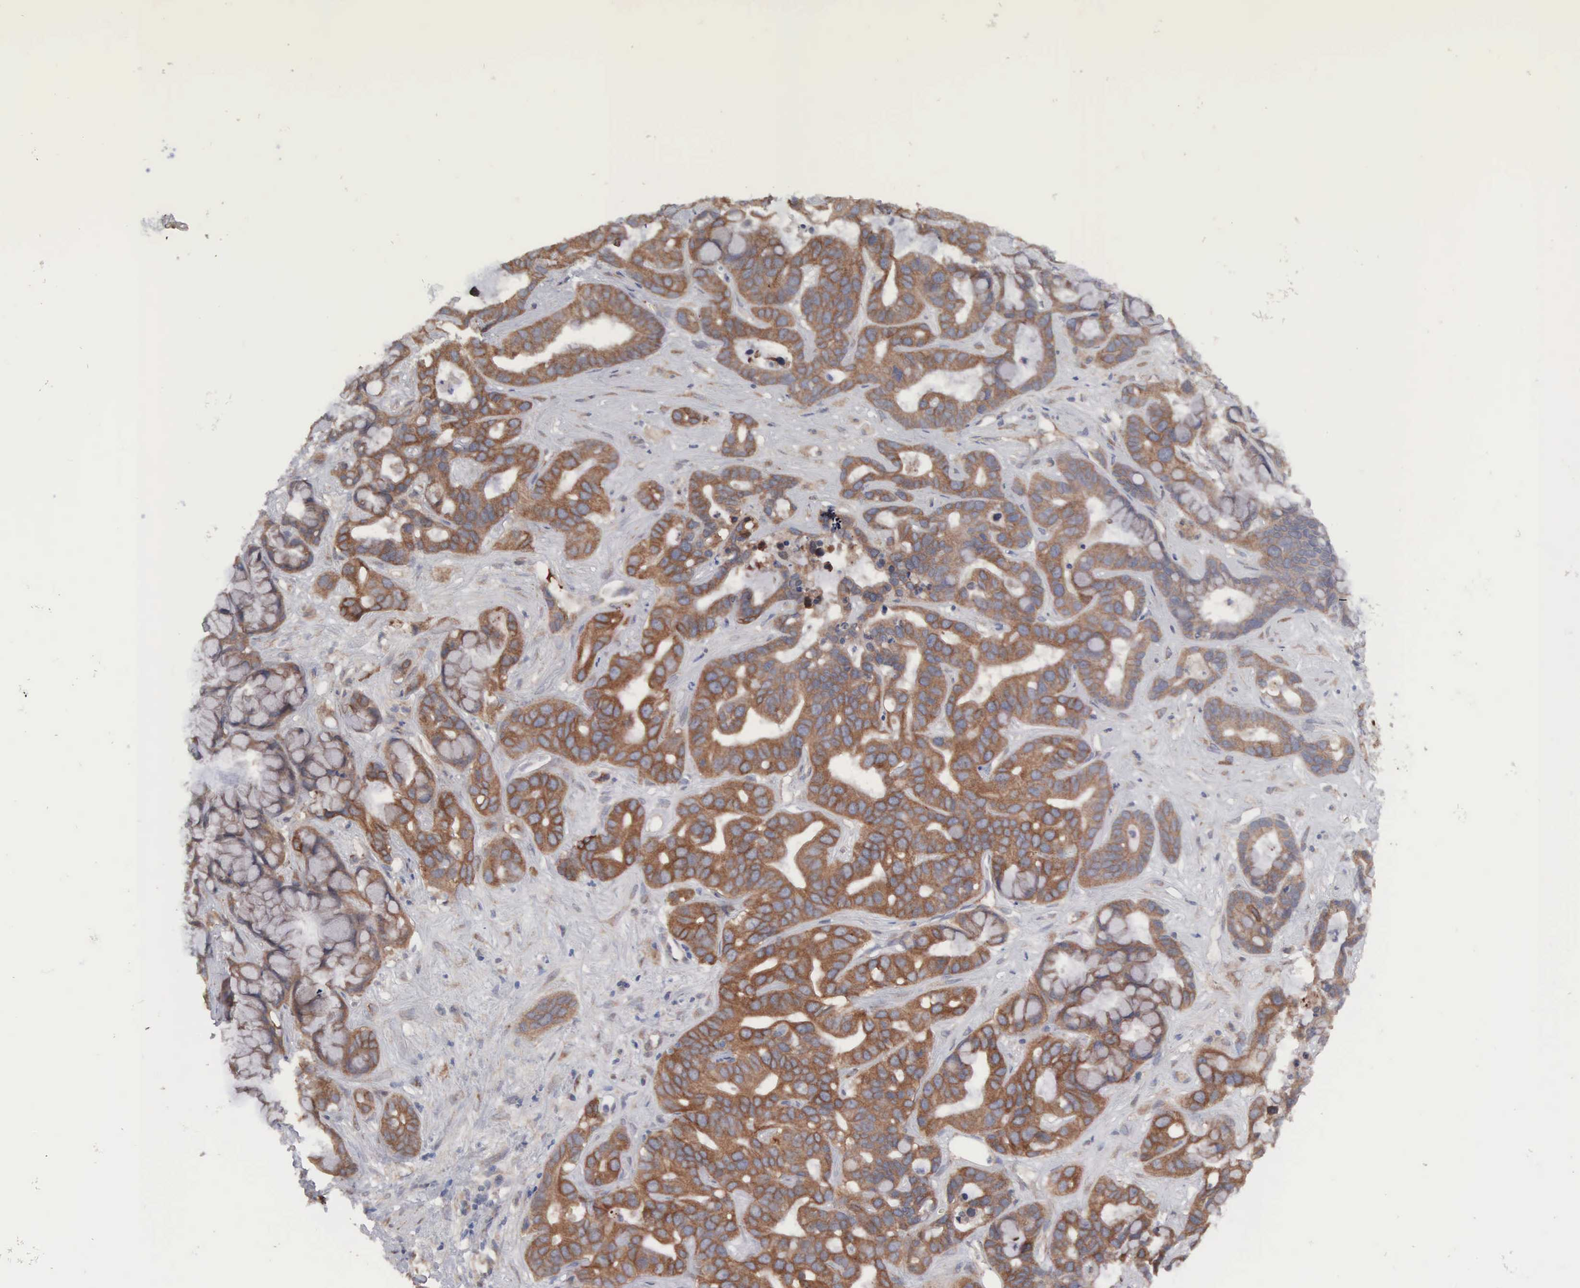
{"staining": {"intensity": "moderate", "quantity": ">75%", "location": "cytoplasmic/membranous"}, "tissue": "liver cancer", "cell_type": "Tumor cells", "image_type": "cancer", "snomed": [{"axis": "morphology", "description": "Cholangiocarcinoma"}, {"axis": "topography", "description": "Liver"}], "caption": "IHC photomicrograph of neoplastic tissue: human liver cholangiocarcinoma stained using IHC reveals medium levels of moderate protein expression localized specifically in the cytoplasmic/membranous of tumor cells, appearing as a cytoplasmic/membranous brown color.", "gene": "INF2", "patient": {"sex": "female", "age": 65}}